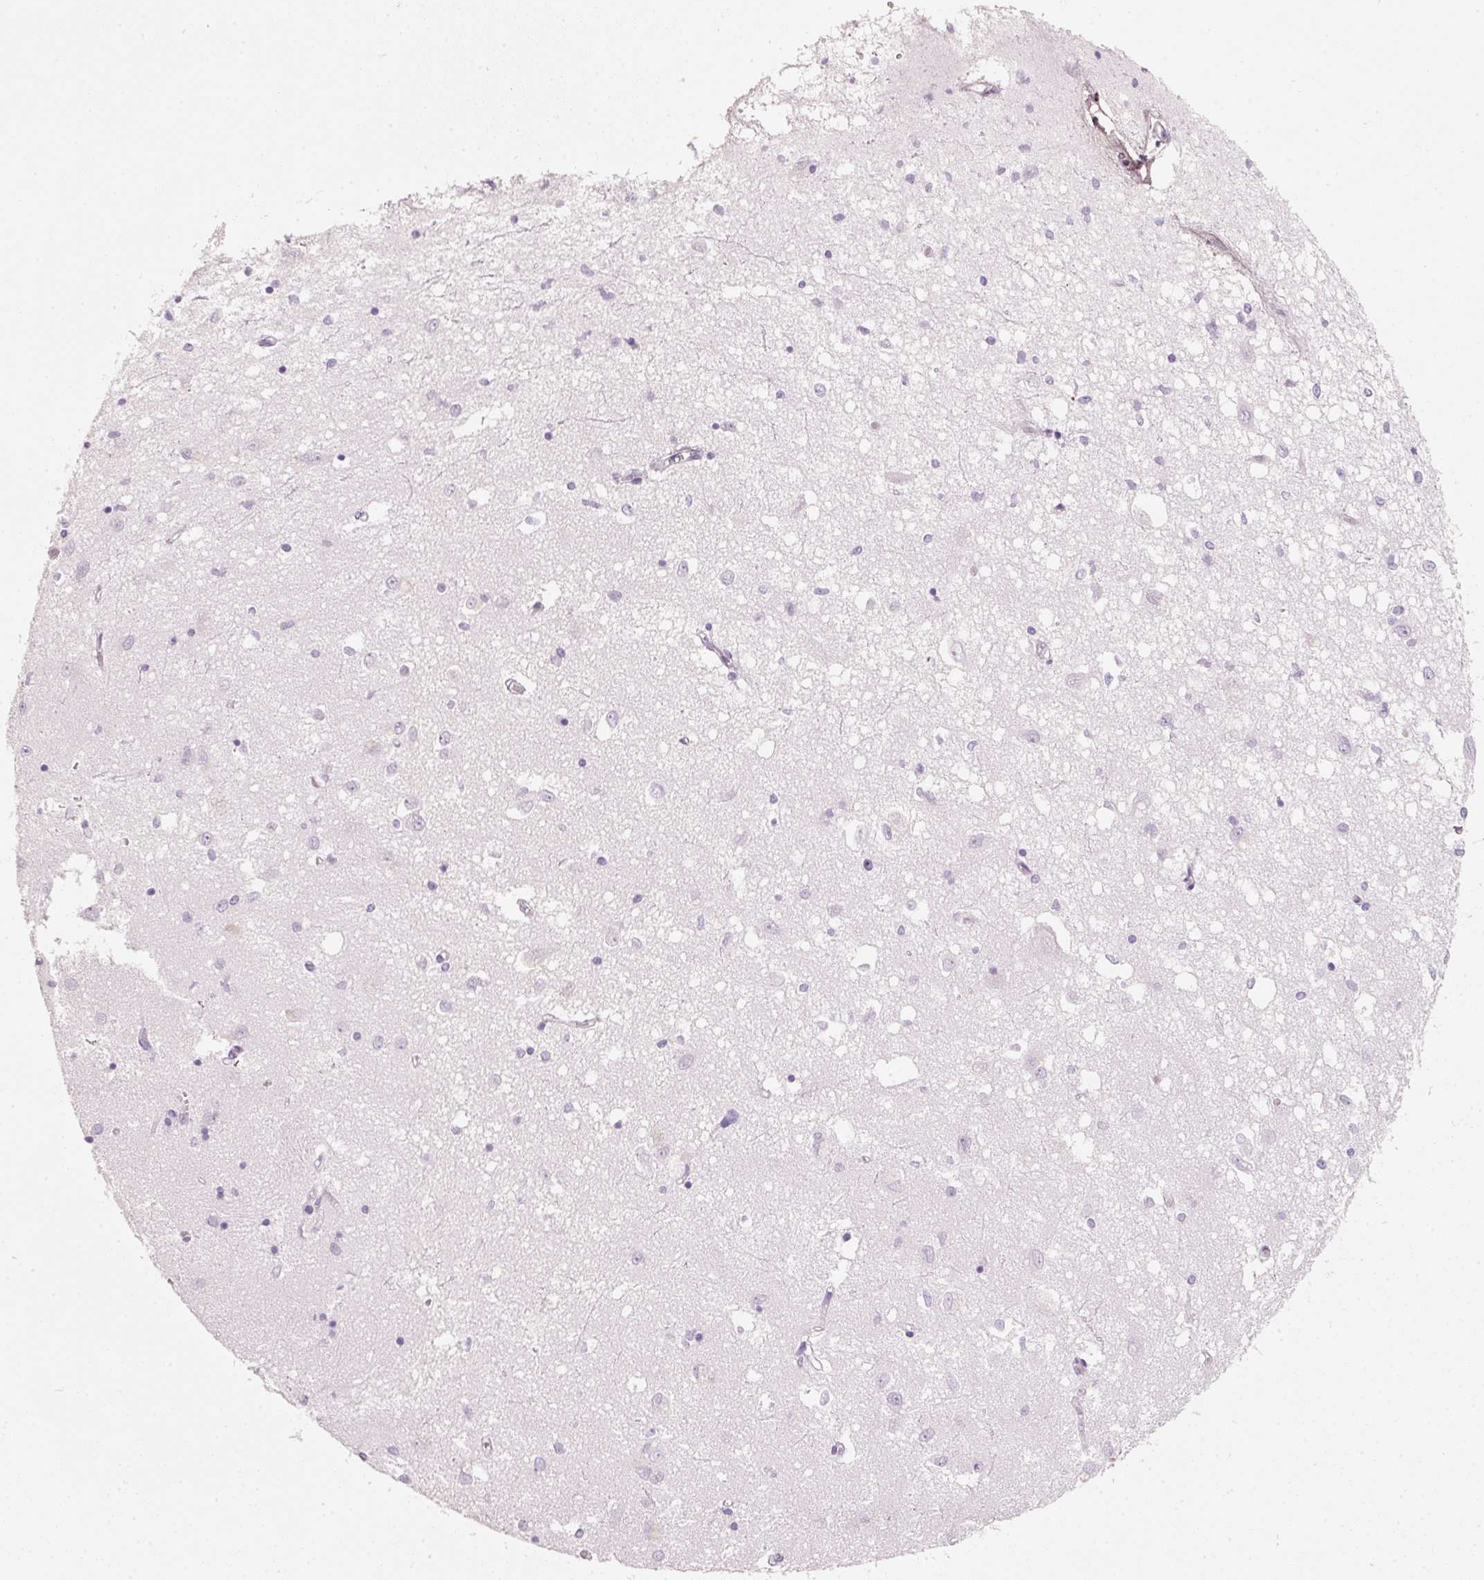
{"staining": {"intensity": "negative", "quantity": "none", "location": "none"}, "tissue": "caudate", "cell_type": "Glial cells", "image_type": "normal", "snomed": [{"axis": "morphology", "description": "Normal tissue, NOS"}, {"axis": "topography", "description": "Lateral ventricle wall"}], "caption": "DAB immunohistochemical staining of normal human caudate demonstrates no significant positivity in glial cells. Nuclei are stained in blue.", "gene": "PDXDC1", "patient": {"sex": "male", "age": 70}}